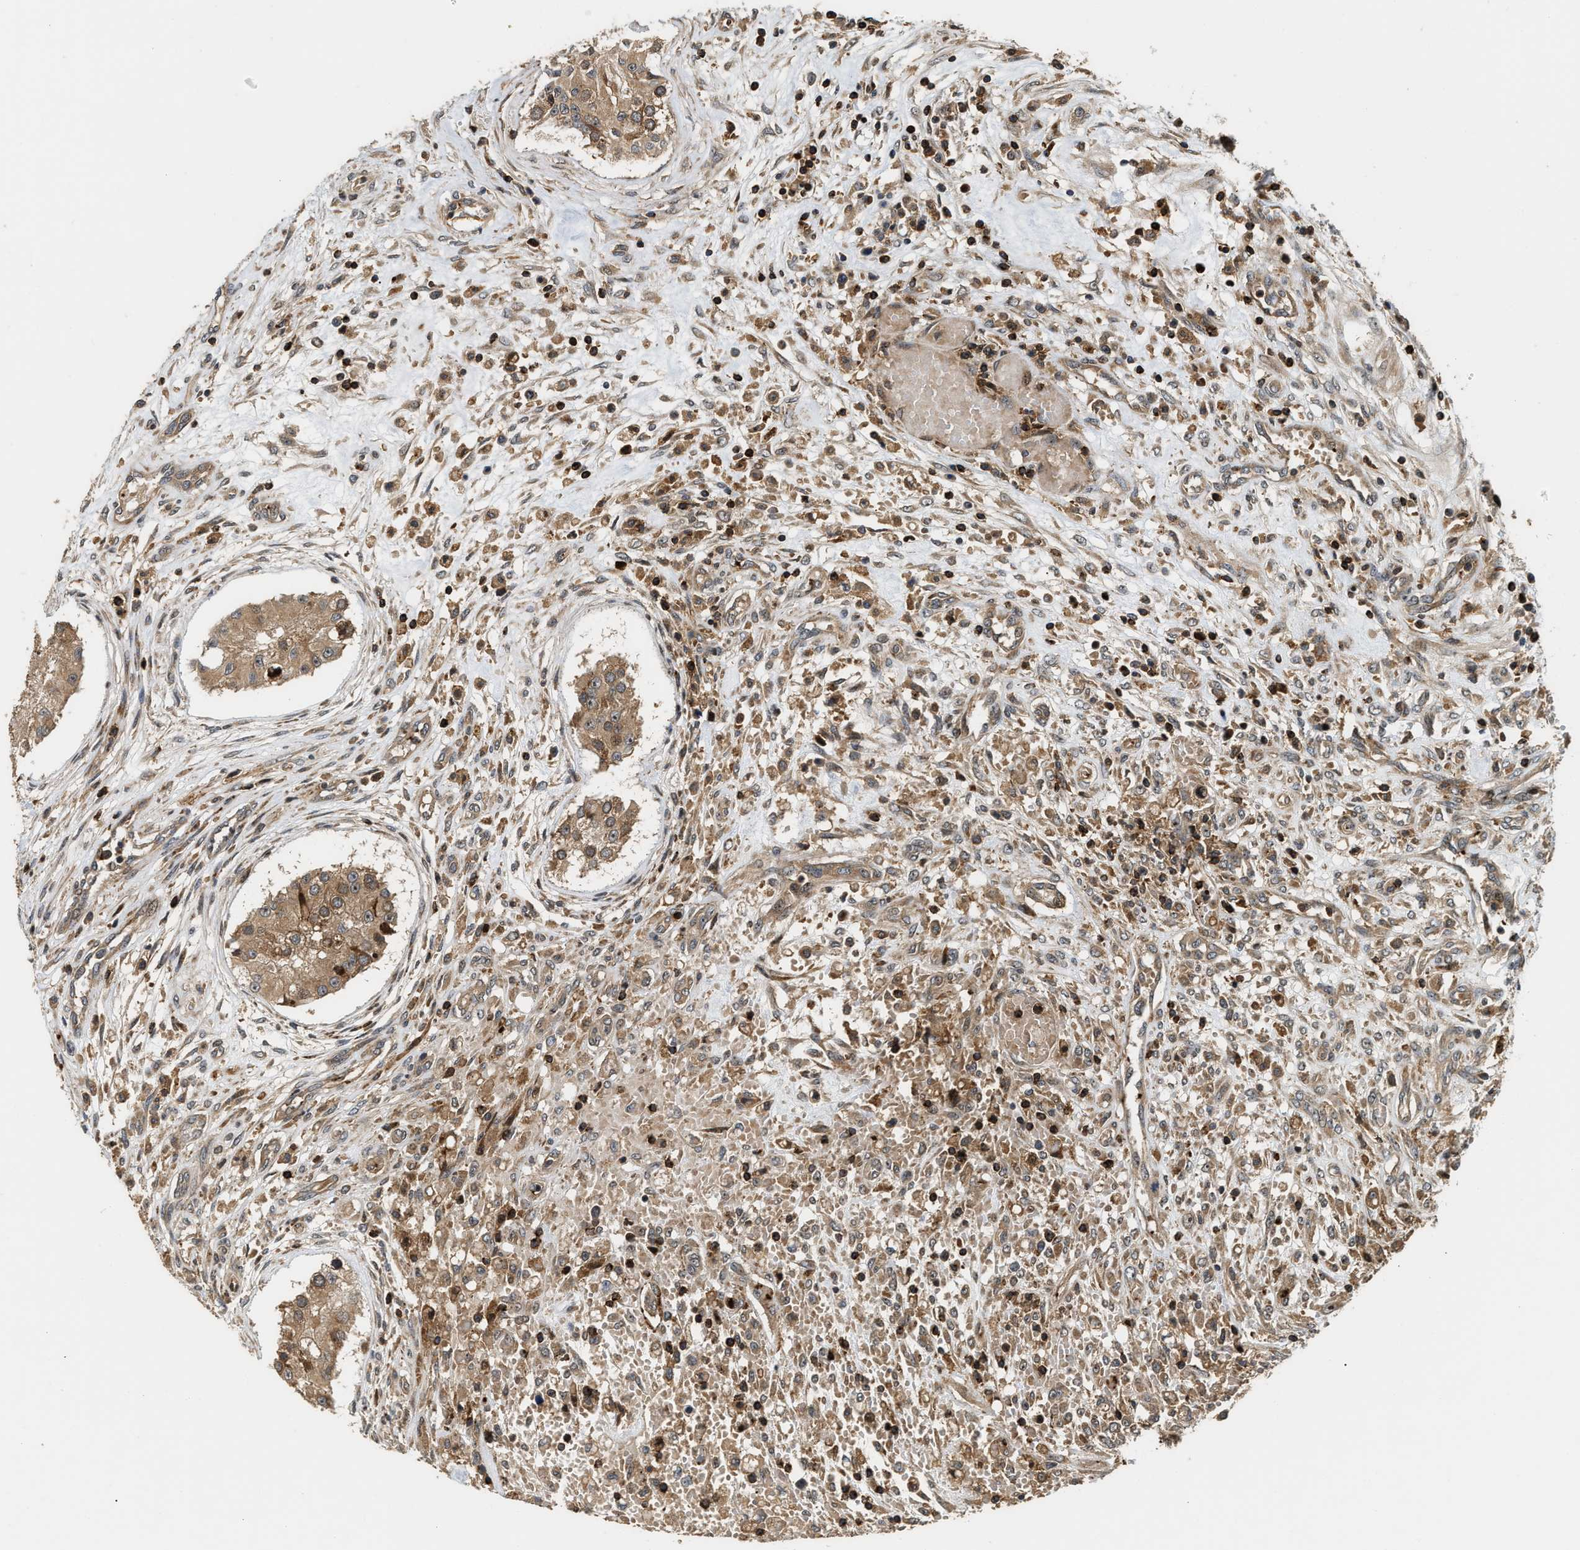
{"staining": {"intensity": "moderate", "quantity": ">75%", "location": "cytoplasmic/membranous"}, "tissue": "testis cancer", "cell_type": "Tumor cells", "image_type": "cancer", "snomed": [{"axis": "morphology", "description": "Carcinoma, Embryonal, NOS"}, {"axis": "topography", "description": "Testis"}], "caption": "DAB immunohistochemical staining of embryonal carcinoma (testis) reveals moderate cytoplasmic/membranous protein positivity in approximately >75% of tumor cells.", "gene": "SNX5", "patient": {"sex": "male", "age": 25}}